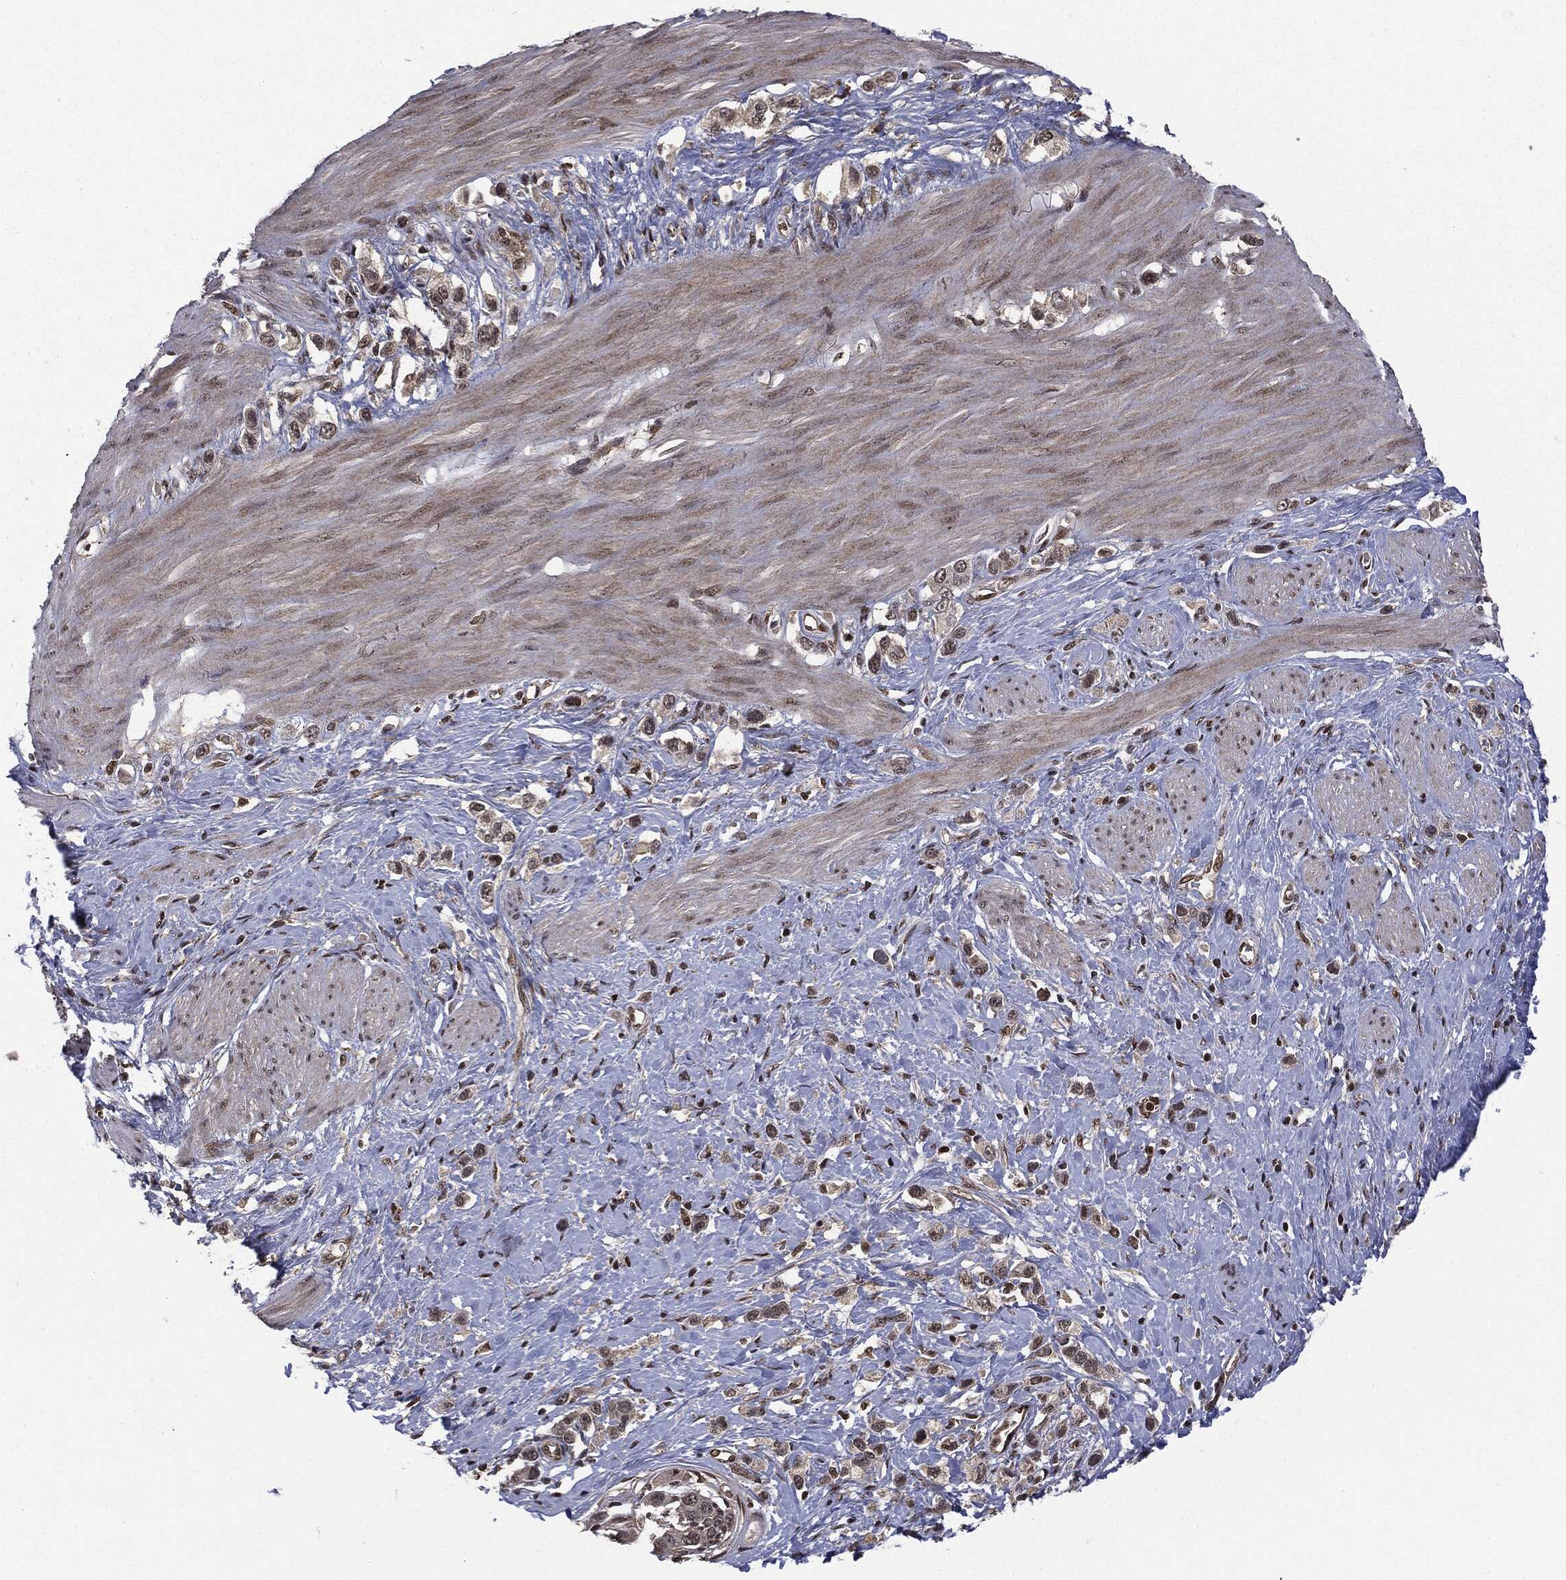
{"staining": {"intensity": "weak", "quantity": "<25%", "location": "nuclear"}, "tissue": "stomach cancer", "cell_type": "Tumor cells", "image_type": "cancer", "snomed": [{"axis": "morphology", "description": "Normal tissue, NOS"}, {"axis": "morphology", "description": "Adenocarcinoma, NOS"}, {"axis": "morphology", "description": "Adenocarcinoma, High grade"}, {"axis": "topography", "description": "Stomach, upper"}, {"axis": "topography", "description": "Stomach"}], "caption": "An immunohistochemistry micrograph of stomach cancer (high-grade adenocarcinoma) is shown. There is no staining in tumor cells of stomach cancer (high-grade adenocarcinoma).", "gene": "PTPA", "patient": {"sex": "female", "age": 65}}